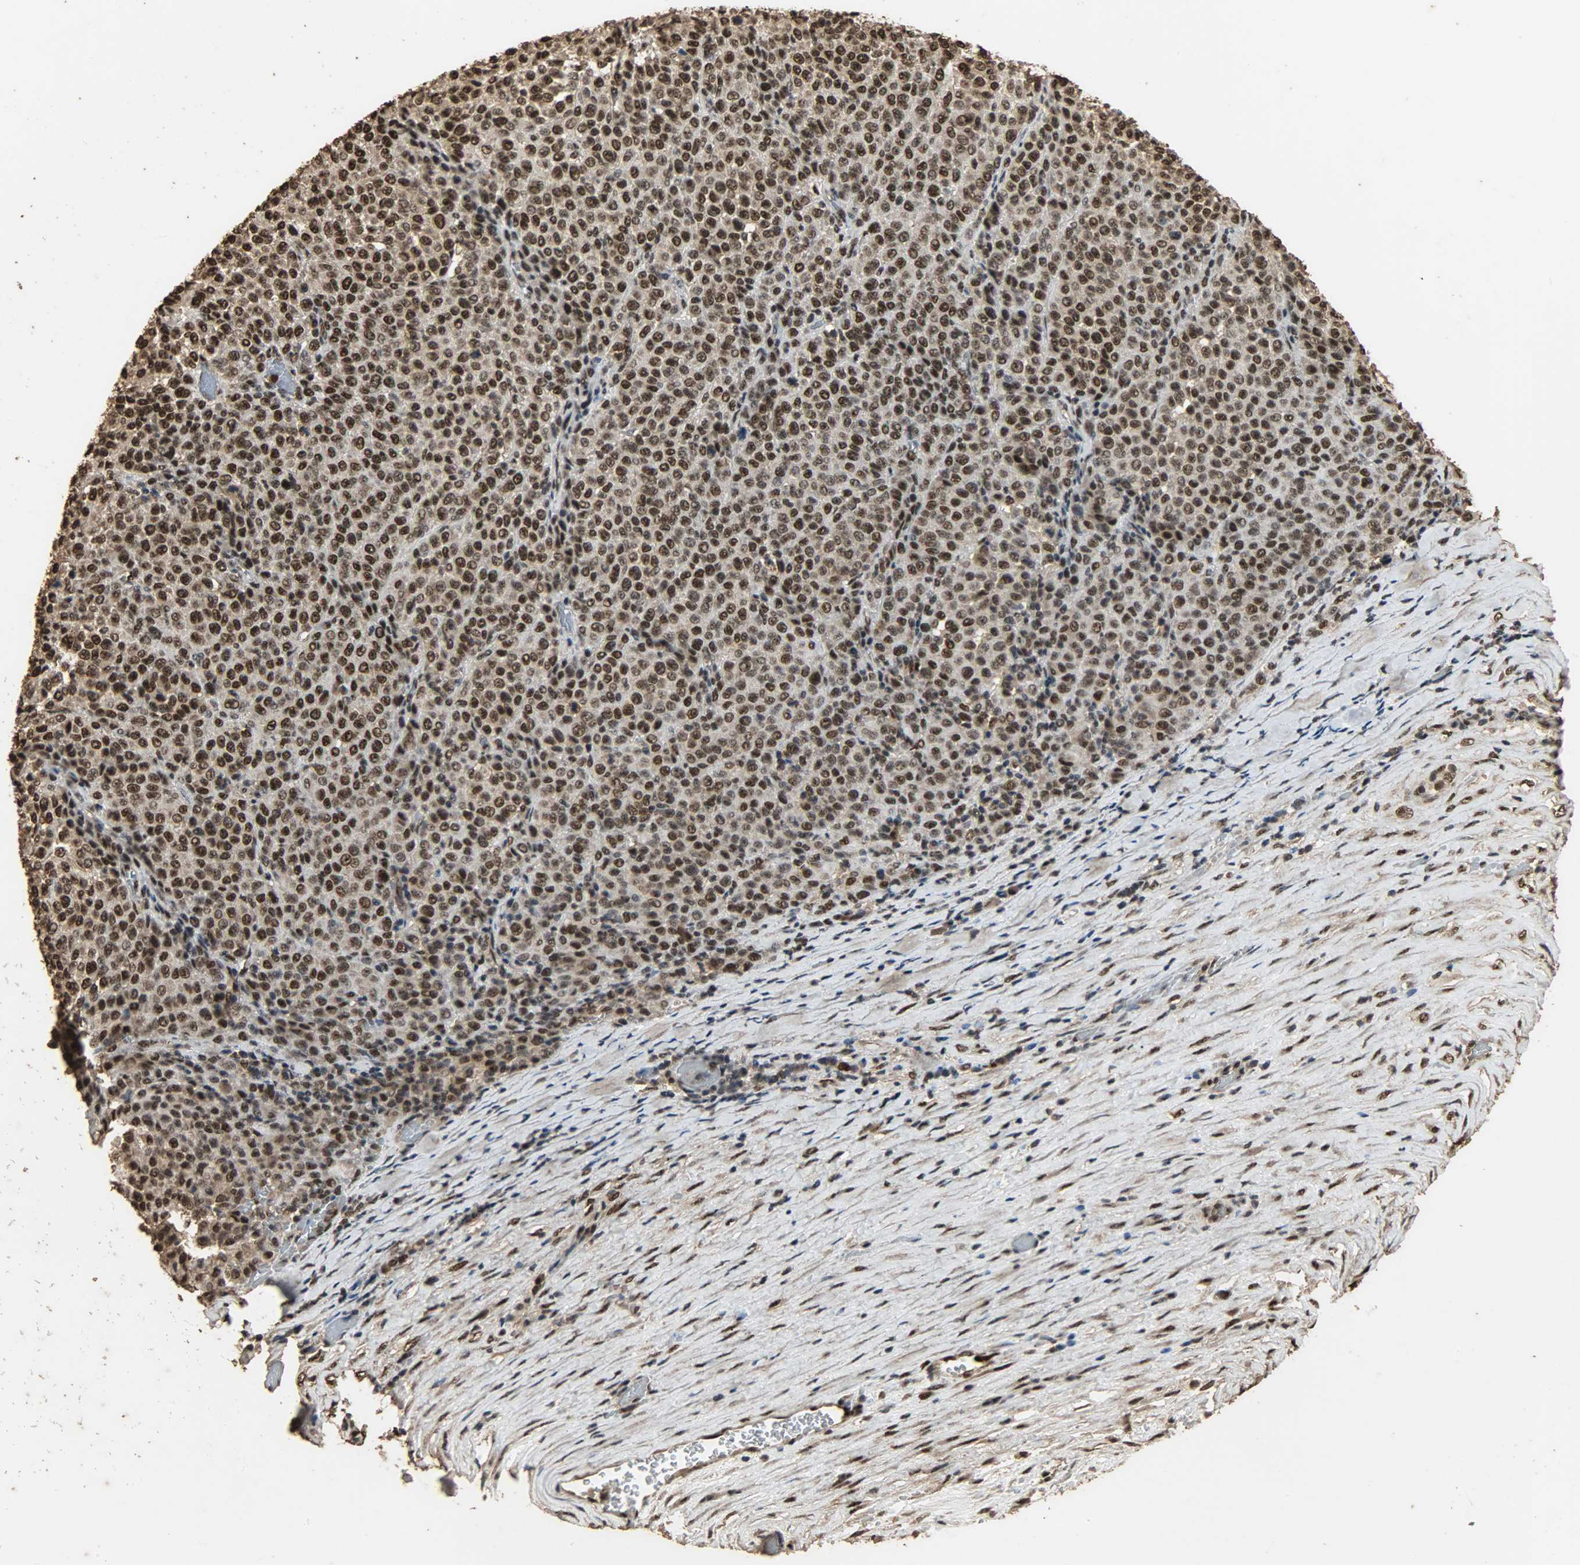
{"staining": {"intensity": "strong", "quantity": ">75%", "location": "nuclear"}, "tissue": "melanoma", "cell_type": "Tumor cells", "image_type": "cancer", "snomed": [{"axis": "morphology", "description": "Malignant melanoma, Metastatic site"}, {"axis": "topography", "description": "Pancreas"}], "caption": "Immunohistochemical staining of melanoma demonstrates high levels of strong nuclear expression in about >75% of tumor cells.", "gene": "CCNT2", "patient": {"sex": "female", "age": 30}}